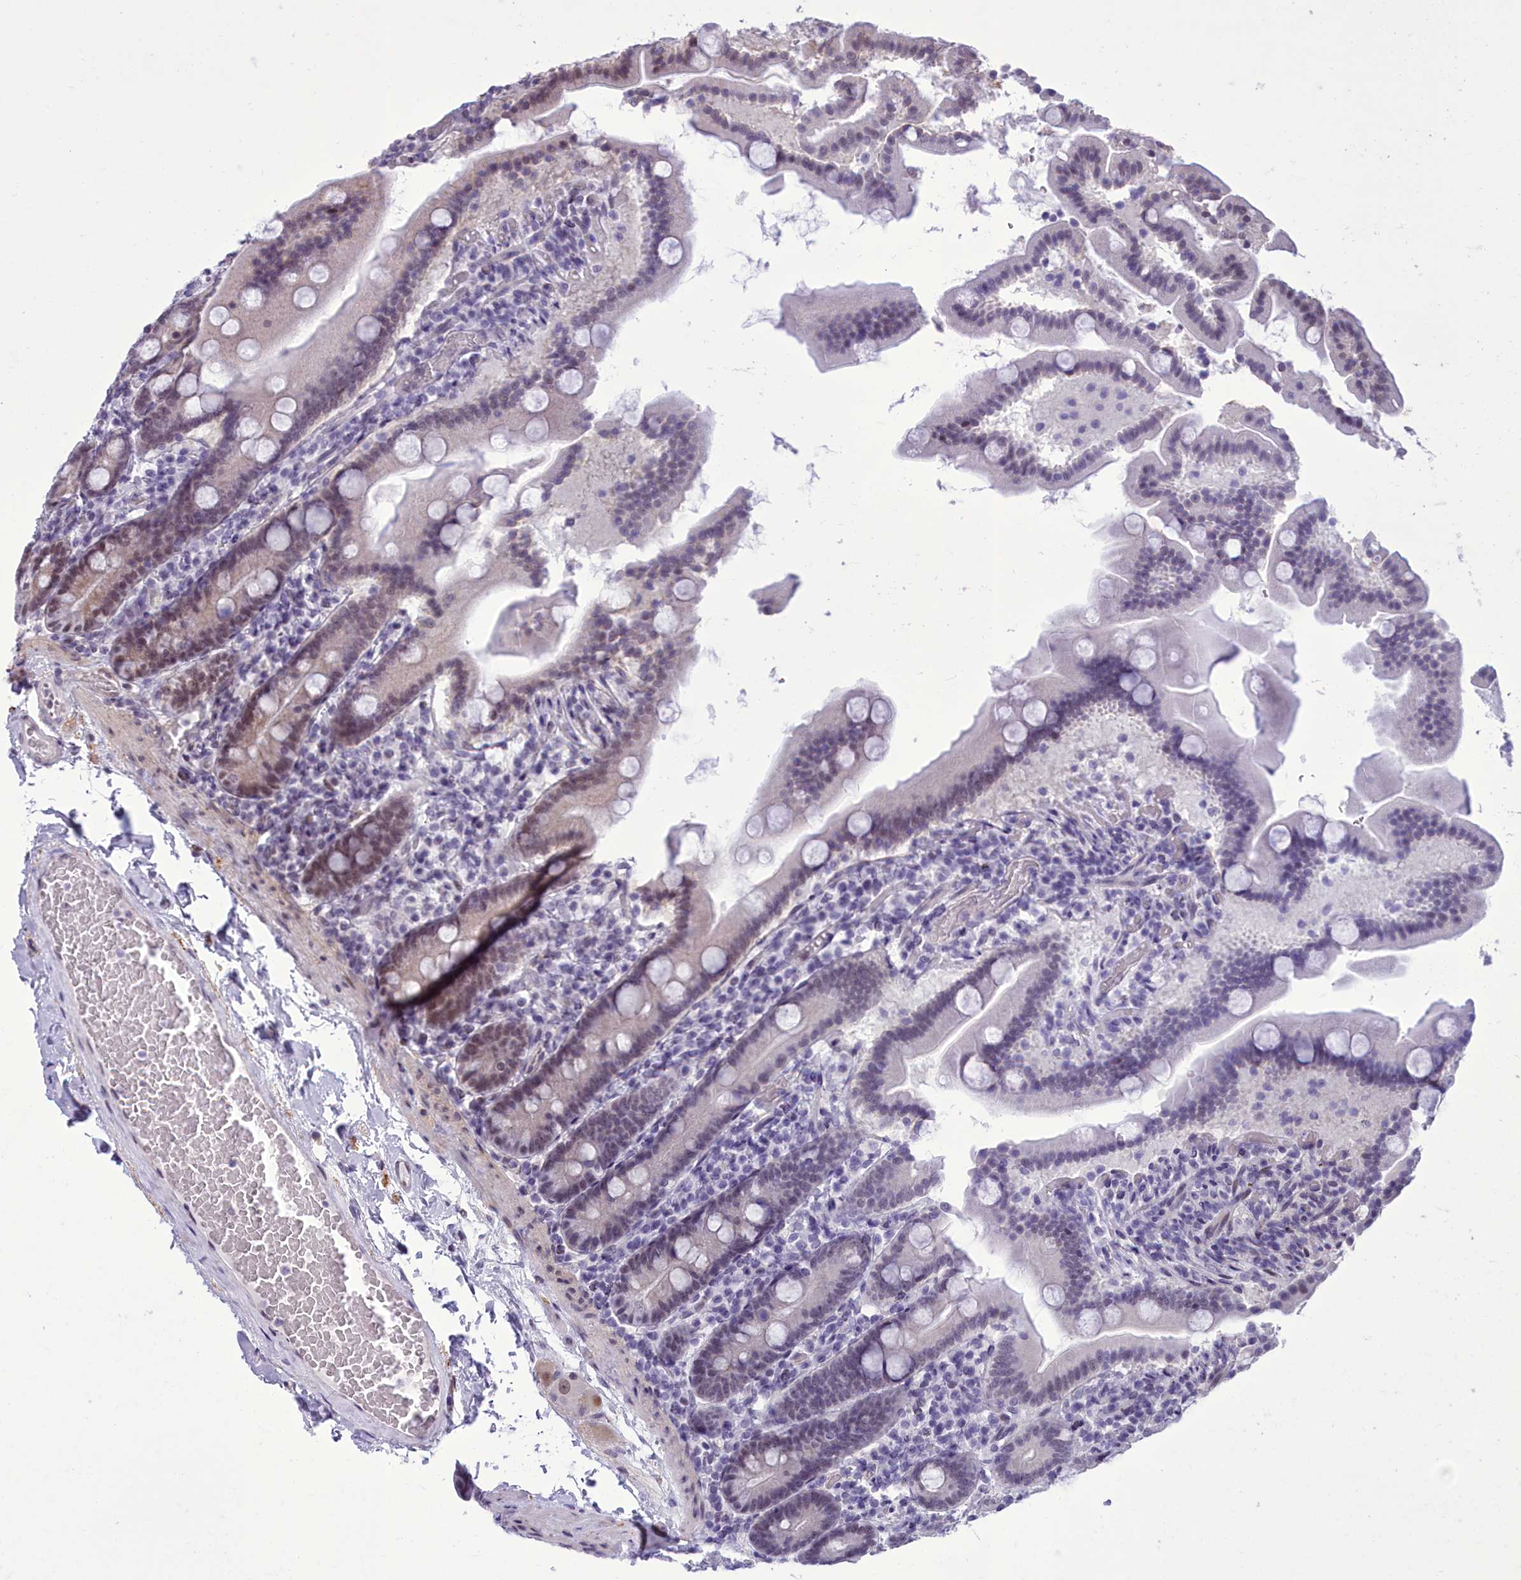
{"staining": {"intensity": "moderate", "quantity": "25%-75%", "location": "nuclear"}, "tissue": "duodenum", "cell_type": "Glandular cells", "image_type": "normal", "snomed": [{"axis": "morphology", "description": "Normal tissue, NOS"}, {"axis": "topography", "description": "Duodenum"}], "caption": "This histopathology image reveals IHC staining of normal human duodenum, with medium moderate nuclear positivity in approximately 25%-75% of glandular cells.", "gene": "CEACAM19", "patient": {"sex": "male", "age": 55}}